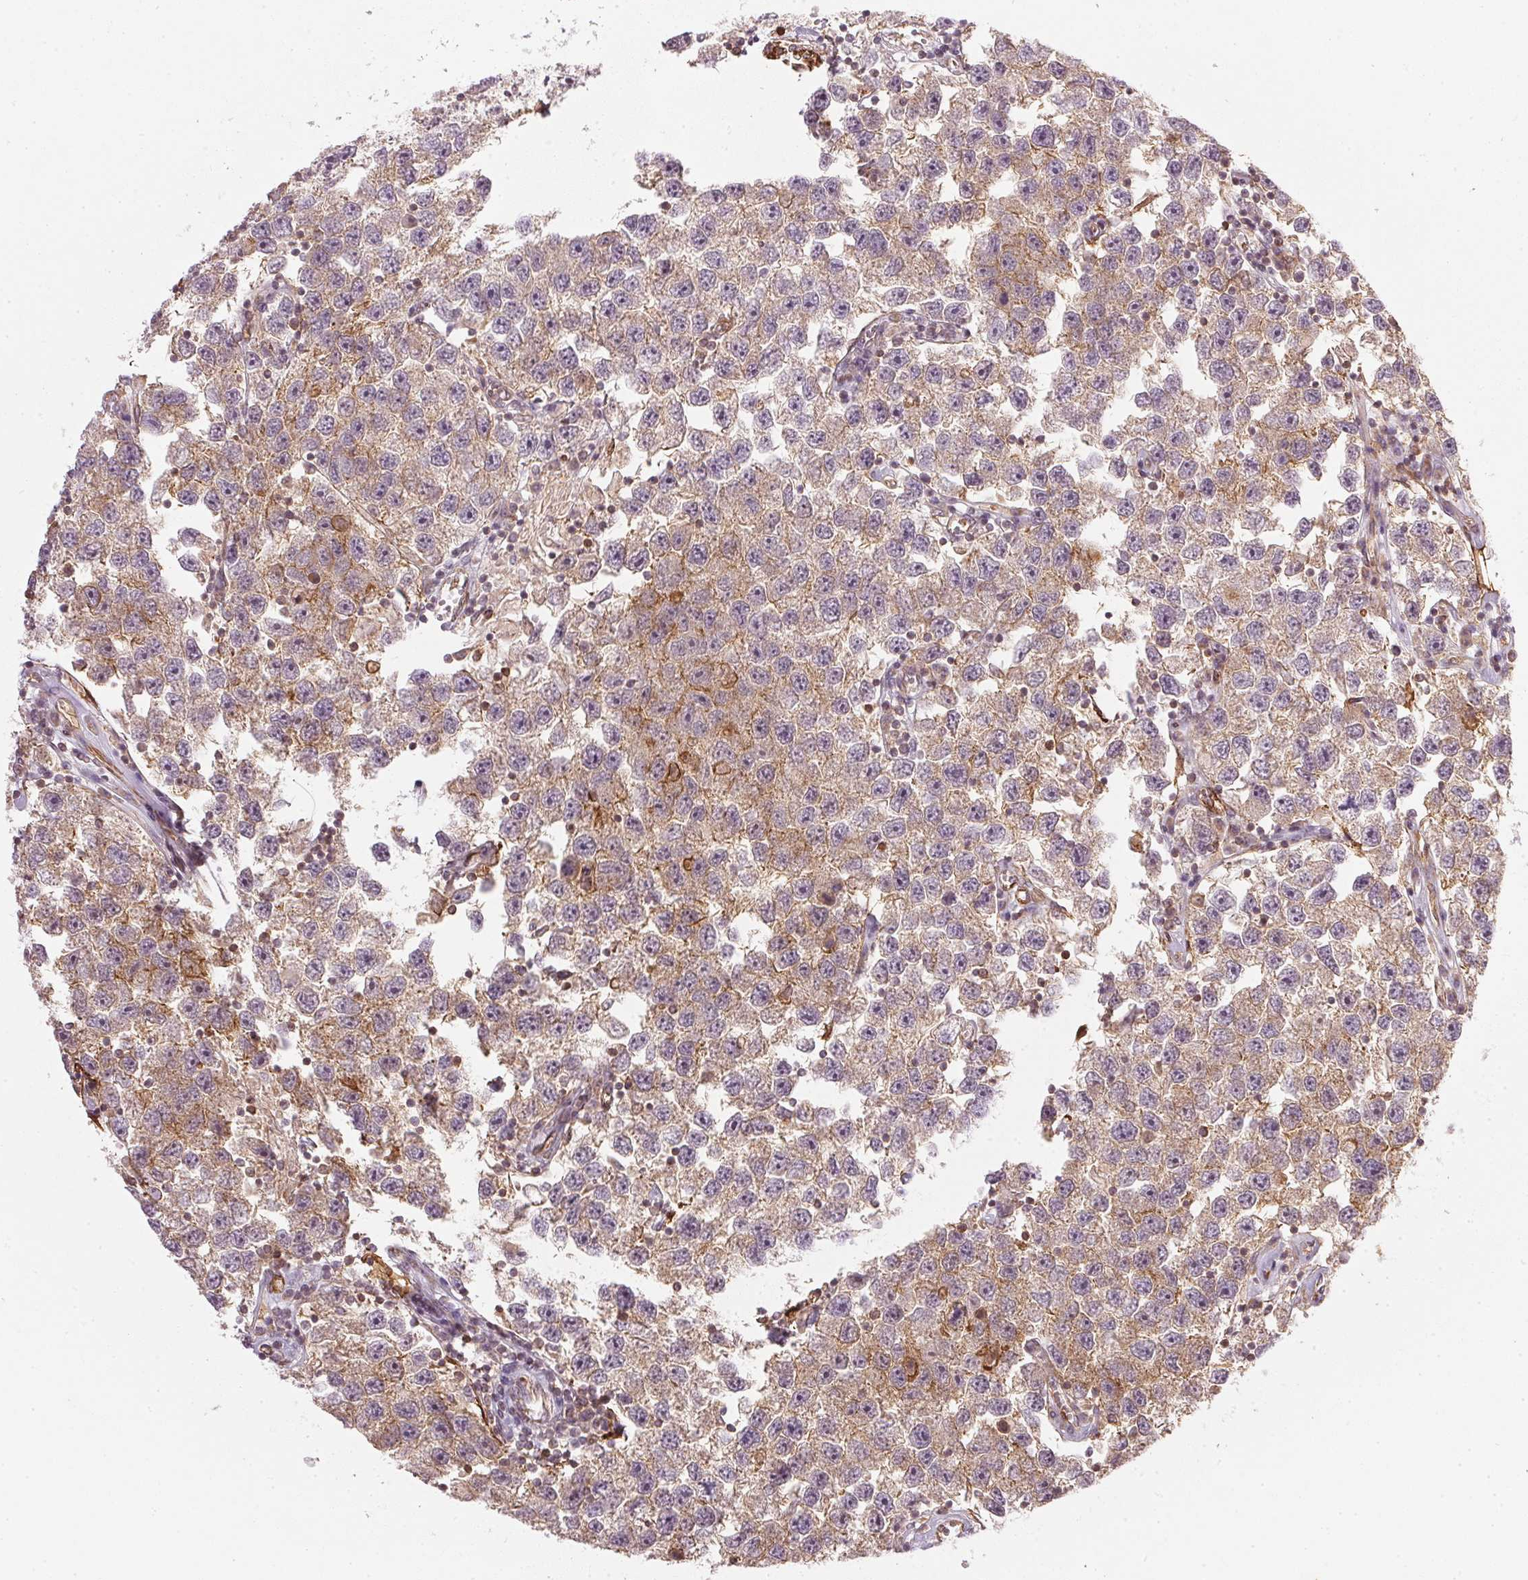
{"staining": {"intensity": "weak", "quantity": ">75%", "location": "cytoplasmic/membranous"}, "tissue": "testis cancer", "cell_type": "Tumor cells", "image_type": "cancer", "snomed": [{"axis": "morphology", "description": "Seminoma, NOS"}, {"axis": "topography", "description": "Testis"}], "caption": "This micrograph displays immunohistochemistry staining of human testis seminoma, with low weak cytoplasmic/membranous positivity in about >75% of tumor cells.", "gene": "NADK2", "patient": {"sex": "male", "age": 26}}